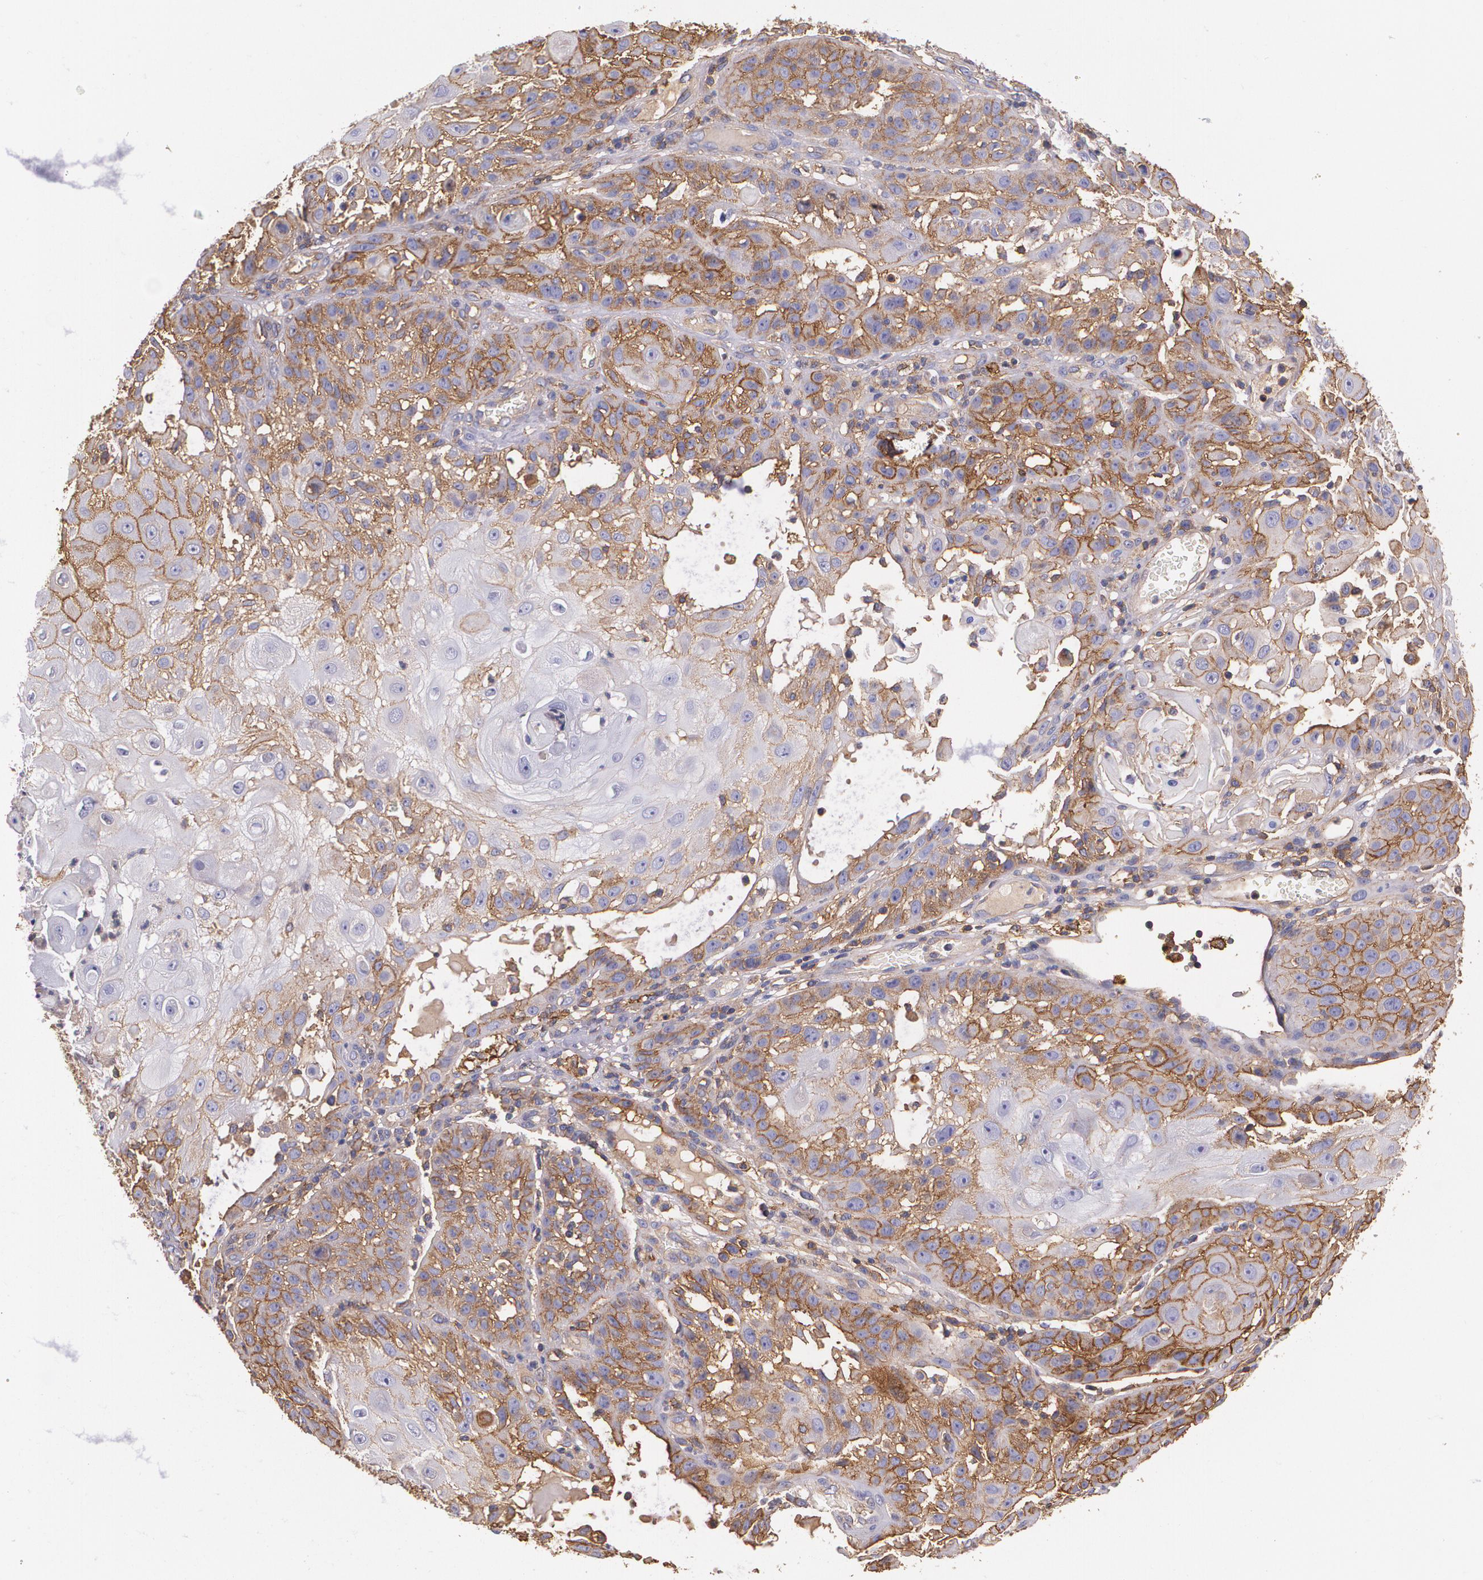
{"staining": {"intensity": "moderate", "quantity": ">75%", "location": "cytoplasmic/membranous"}, "tissue": "skin cancer", "cell_type": "Tumor cells", "image_type": "cancer", "snomed": [{"axis": "morphology", "description": "Squamous cell carcinoma, NOS"}, {"axis": "topography", "description": "Skin"}], "caption": "Immunohistochemistry photomicrograph of human skin cancer stained for a protein (brown), which exhibits medium levels of moderate cytoplasmic/membranous positivity in about >75% of tumor cells.", "gene": "B2M", "patient": {"sex": "female", "age": 89}}